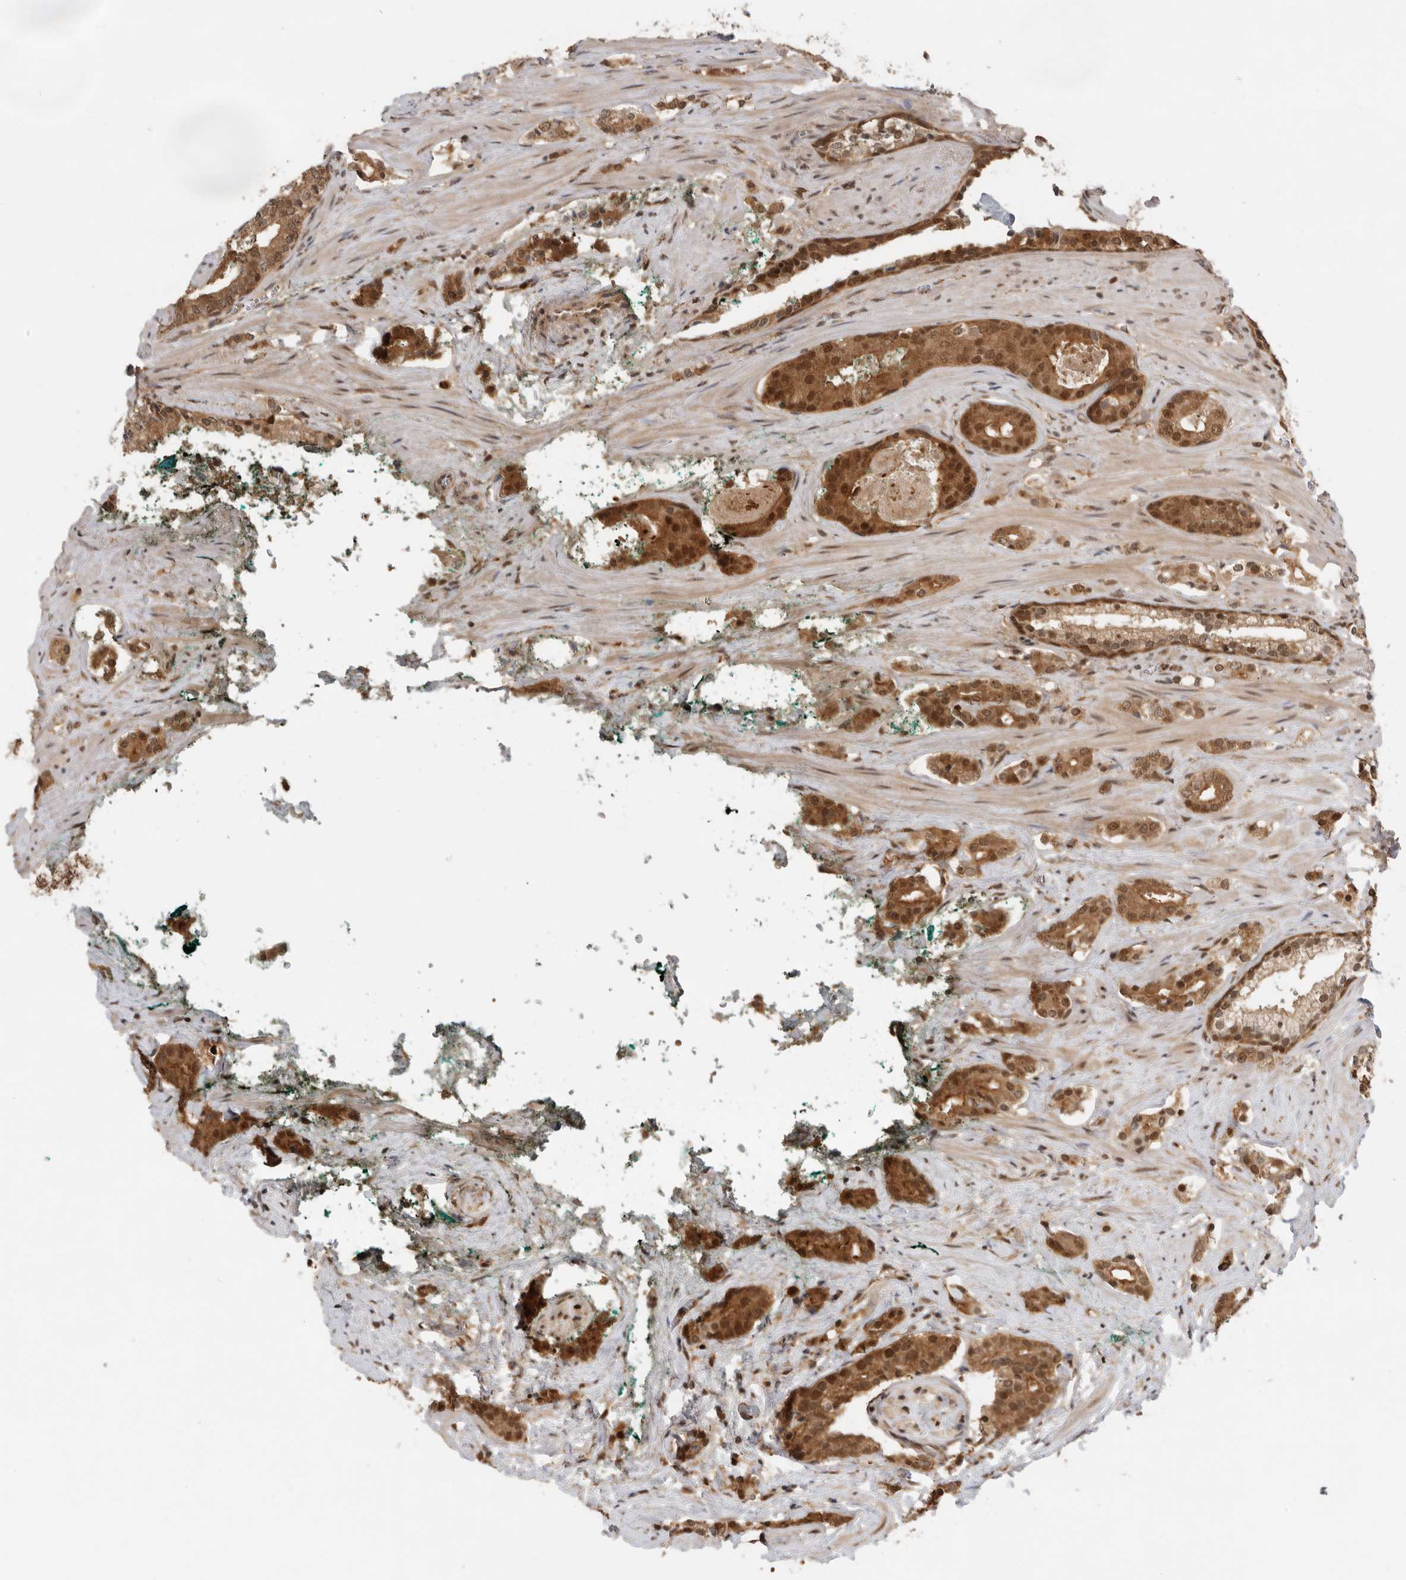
{"staining": {"intensity": "moderate", "quantity": ">75%", "location": "cytoplasmic/membranous,nuclear"}, "tissue": "prostate cancer", "cell_type": "Tumor cells", "image_type": "cancer", "snomed": [{"axis": "morphology", "description": "Adenocarcinoma, High grade"}, {"axis": "topography", "description": "Prostate"}], "caption": "Immunohistochemical staining of human prostate cancer (high-grade adenocarcinoma) reveals moderate cytoplasmic/membranous and nuclear protein positivity in approximately >75% of tumor cells. (Stains: DAB in brown, nuclei in blue, Microscopy: brightfield microscopy at high magnification).", "gene": "ADPRS", "patient": {"sex": "male", "age": 71}}